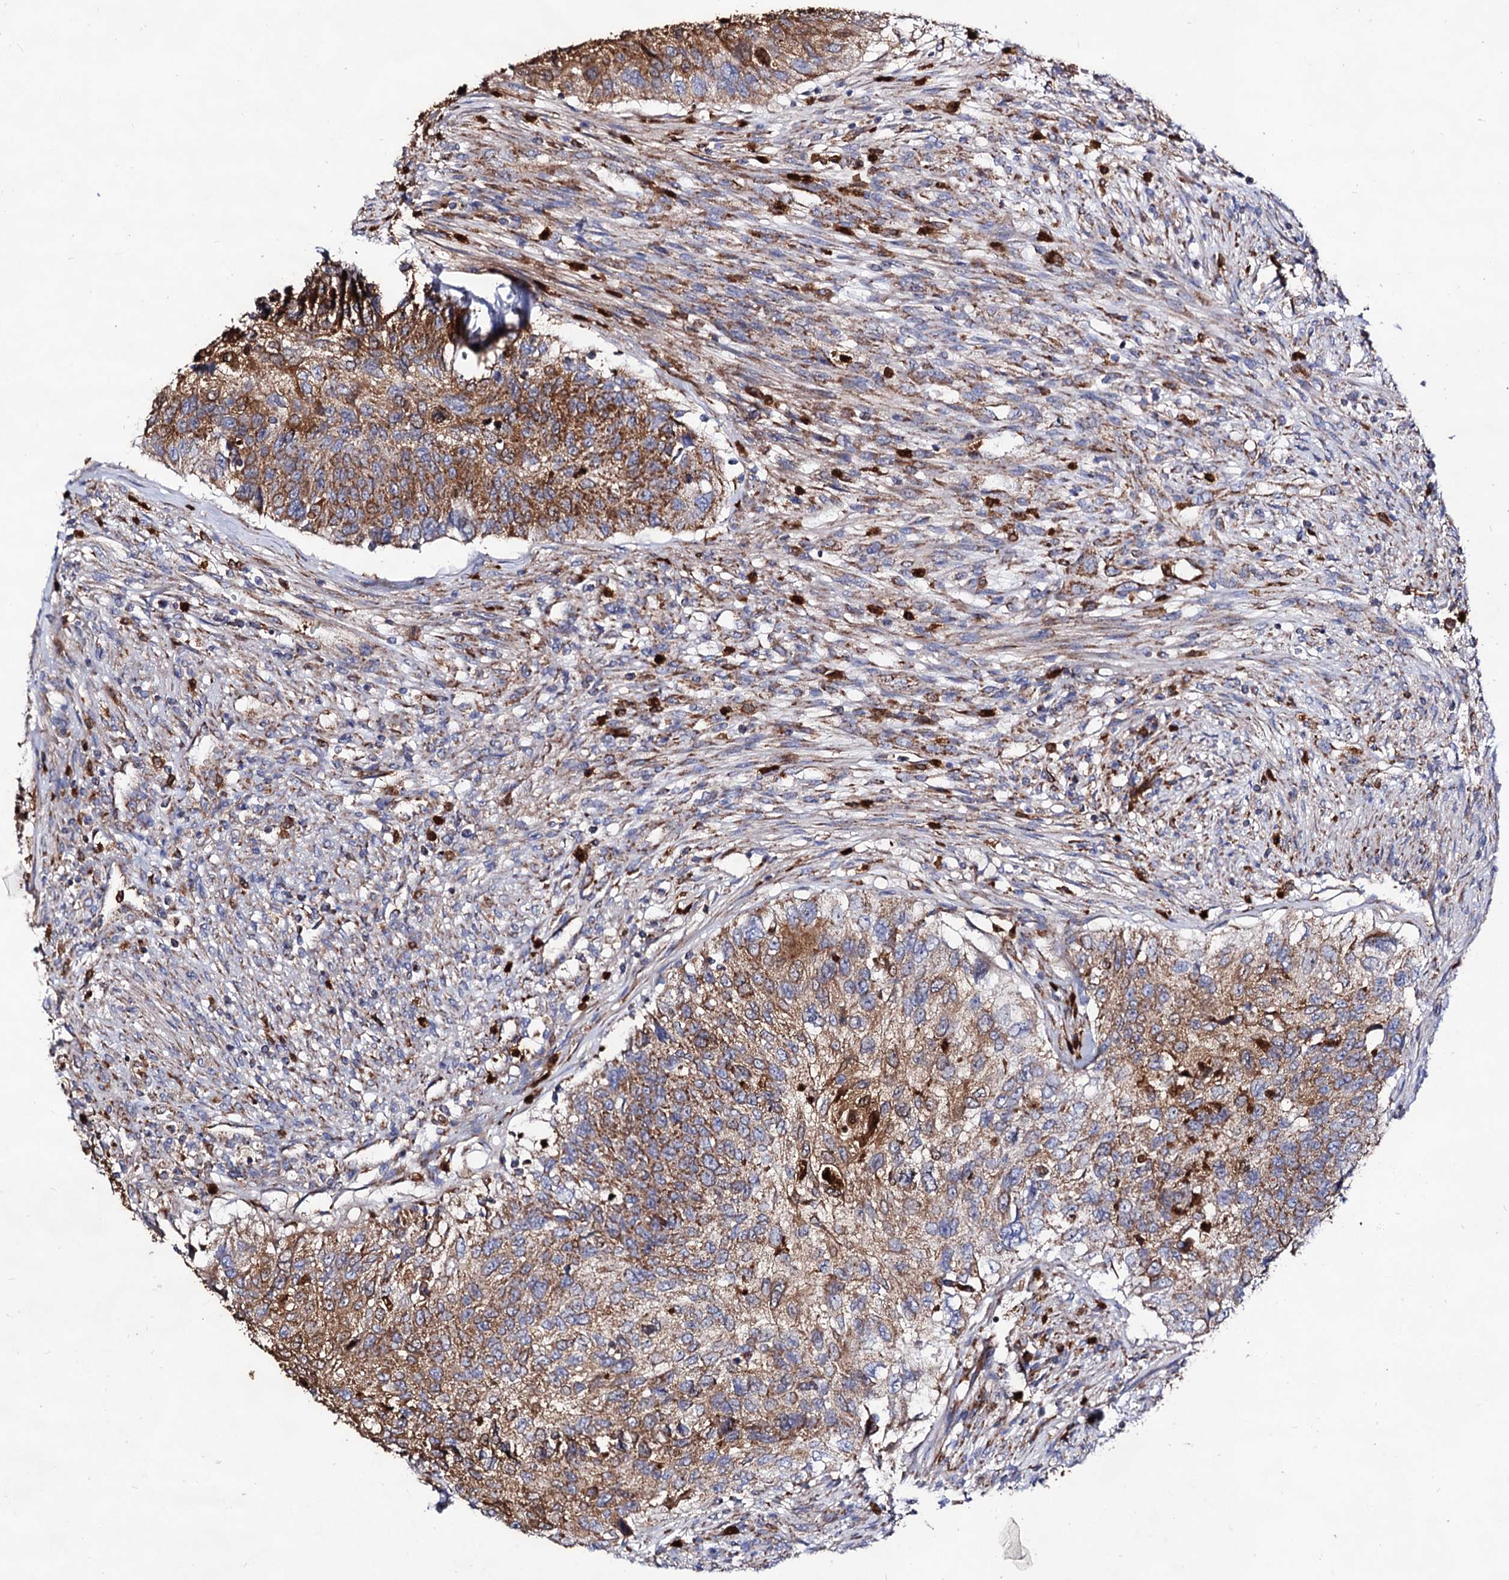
{"staining": {"intensity": "moderate", "quantity": ">75%", "location": "cytoplasmic/membranous"}, "tissue": "urothelial cancer", "cell_type": "Tumor cells", "image_type": "cancer", "snomed": [{"axis": "morphology", "description": "Urothelial carcinoma, High grade"}, {"axis": "topography", "description": "Urinary bladder"}], "caption": "Brown immunohistochemical staining in urothelial cancer demonstrates moderate cytoplasmic/membranous expression in about >75% of tumor cells. The staining was performed using DAB to visualize the protein expression in brown, while the nuclei were stained in blue with hematoxylin (Magnification: 20x).", "gene": "ACAD9", "patient": {"sex": "female", "age": 60}}